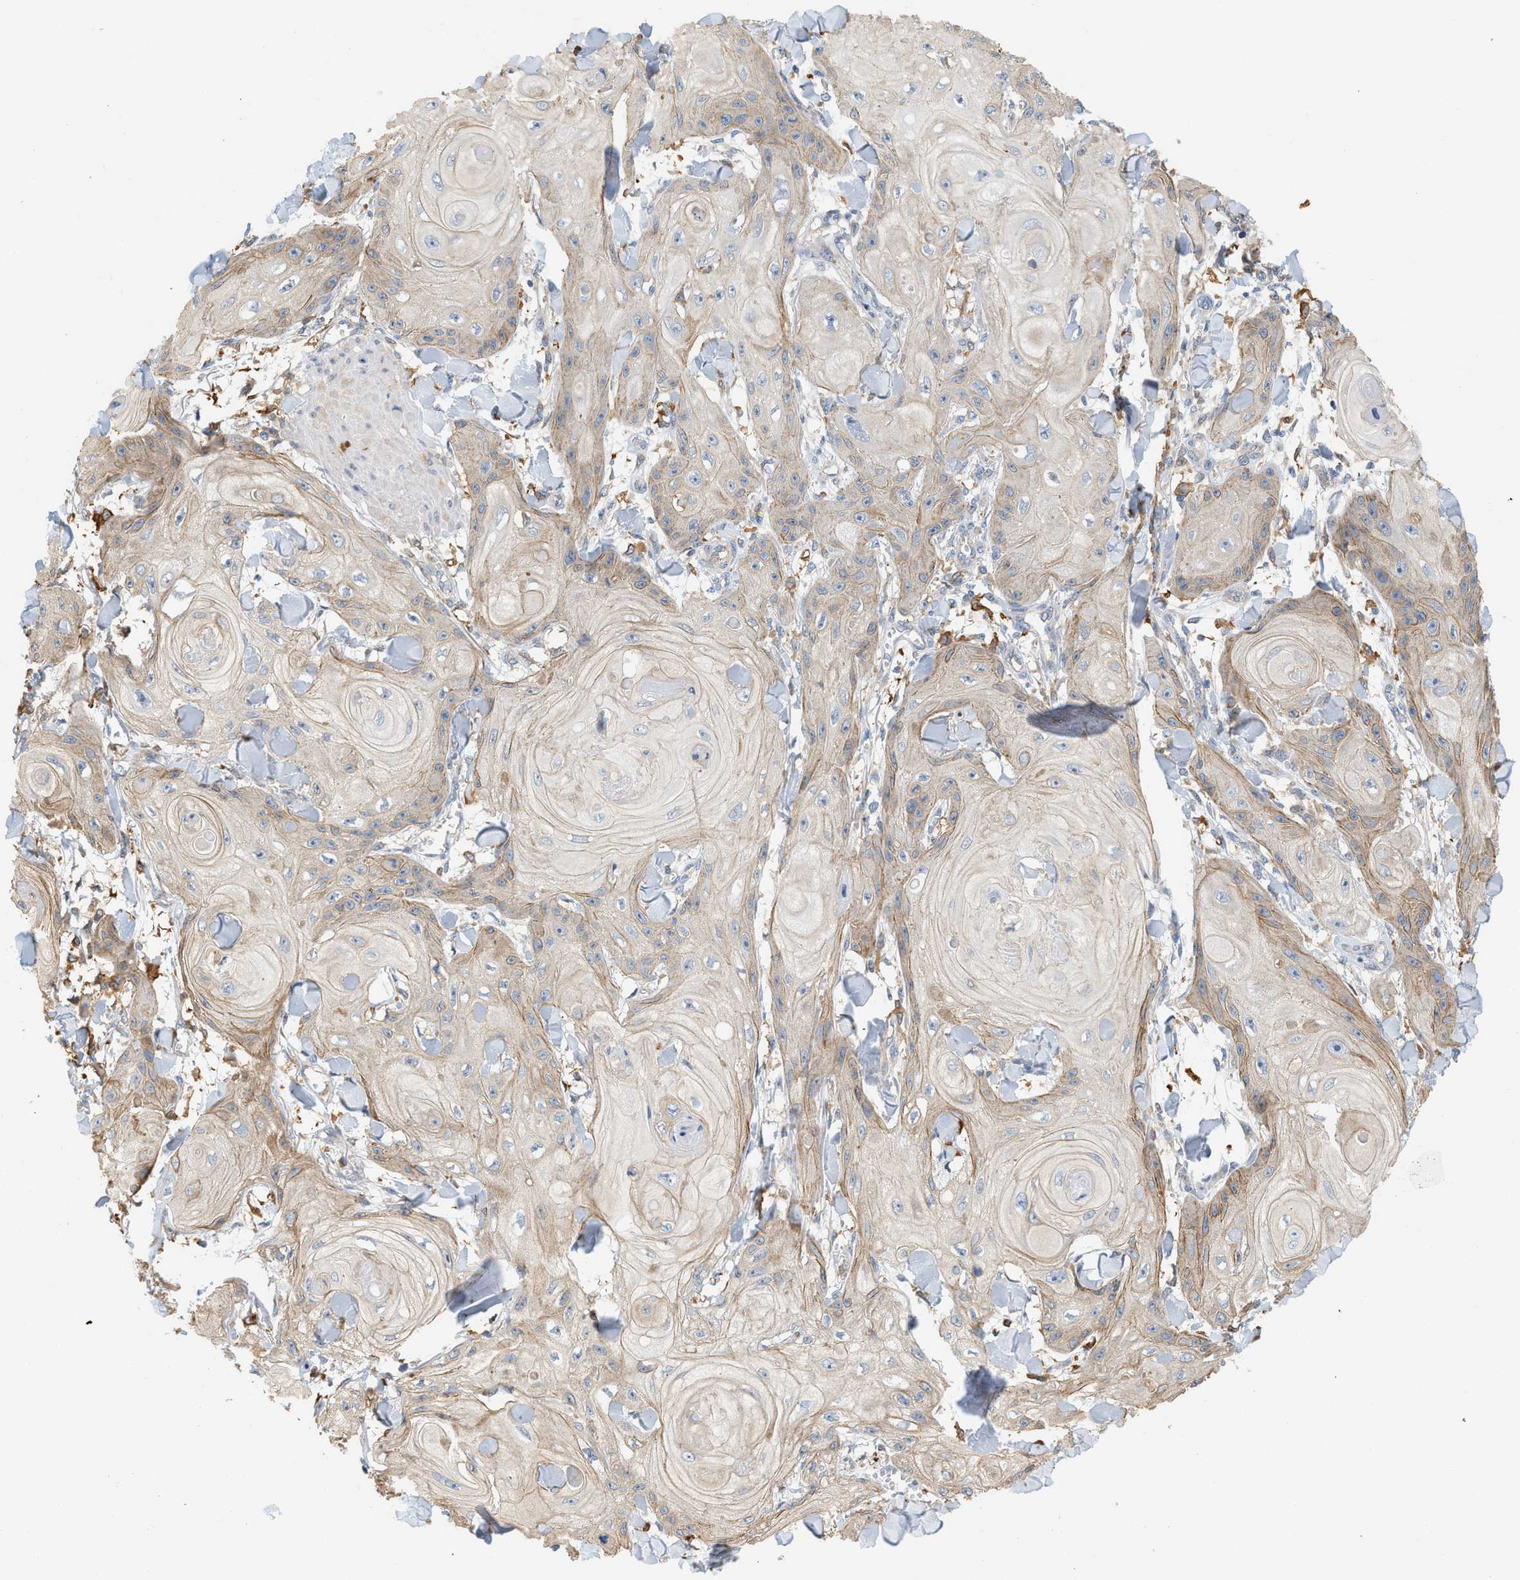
{"staining": {"intensity": "weak", "quantity": "<25%", "location": "cytoplasmic/membranous"}, "tissue": "skin cancer", "cell_type": "Tumor cells", "image_type": "cancer", "snomed": [{"axis": "morphology", "description": "Squamous cell carcinoma, NOS"}, {"axis": "topography", "description": "Skin"}], "caption": "A high-resolution image shows IHC staining of skin cancer (squamous cell carcinoma), which displays no significant staining in tumor cells.", "gene": "CTXN1", "patient": {"sex": "male", "age": 74}}